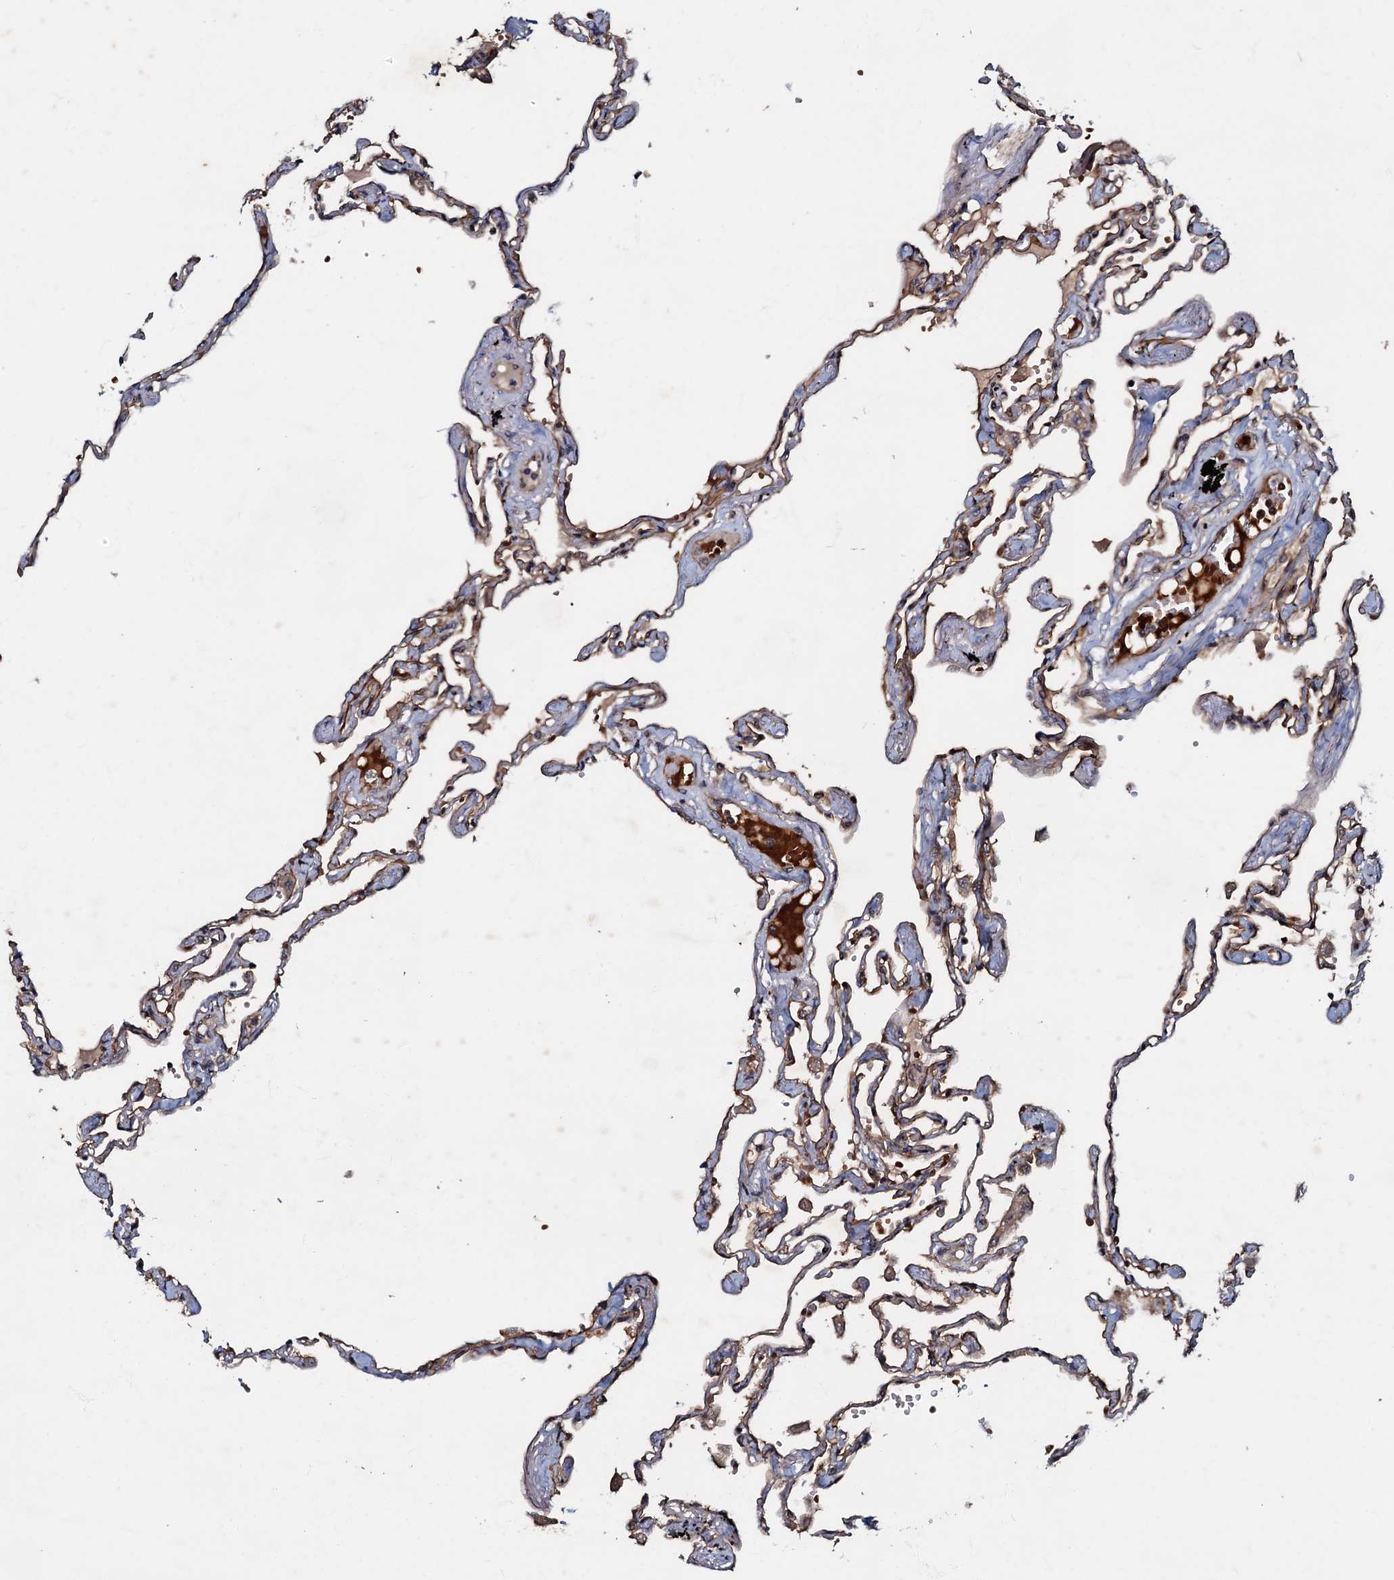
{"staining": {"intensity": "moderate", "quantity": "25%-75%", "location": "cytoplasmic/membranous"}, "tissue": "lung", "cell_type": "Alveolar cells", "image_type": "normal", "snomed": [{"axis": "morphology", "description": "Normal tissue, NOS"}, {"axis": "topography", "description": "Lung"}], "caption": "Immunohistochemical staining of normal lung displays medium levels of moderate cytoplasmic/membranous positivity in approximately 25%-75% of alveolar cells. The protein is shown in brown color, while the nuclei are stained blue.", "gene": "MANSC4", "patient": {"sex": "female", "age": 67}}